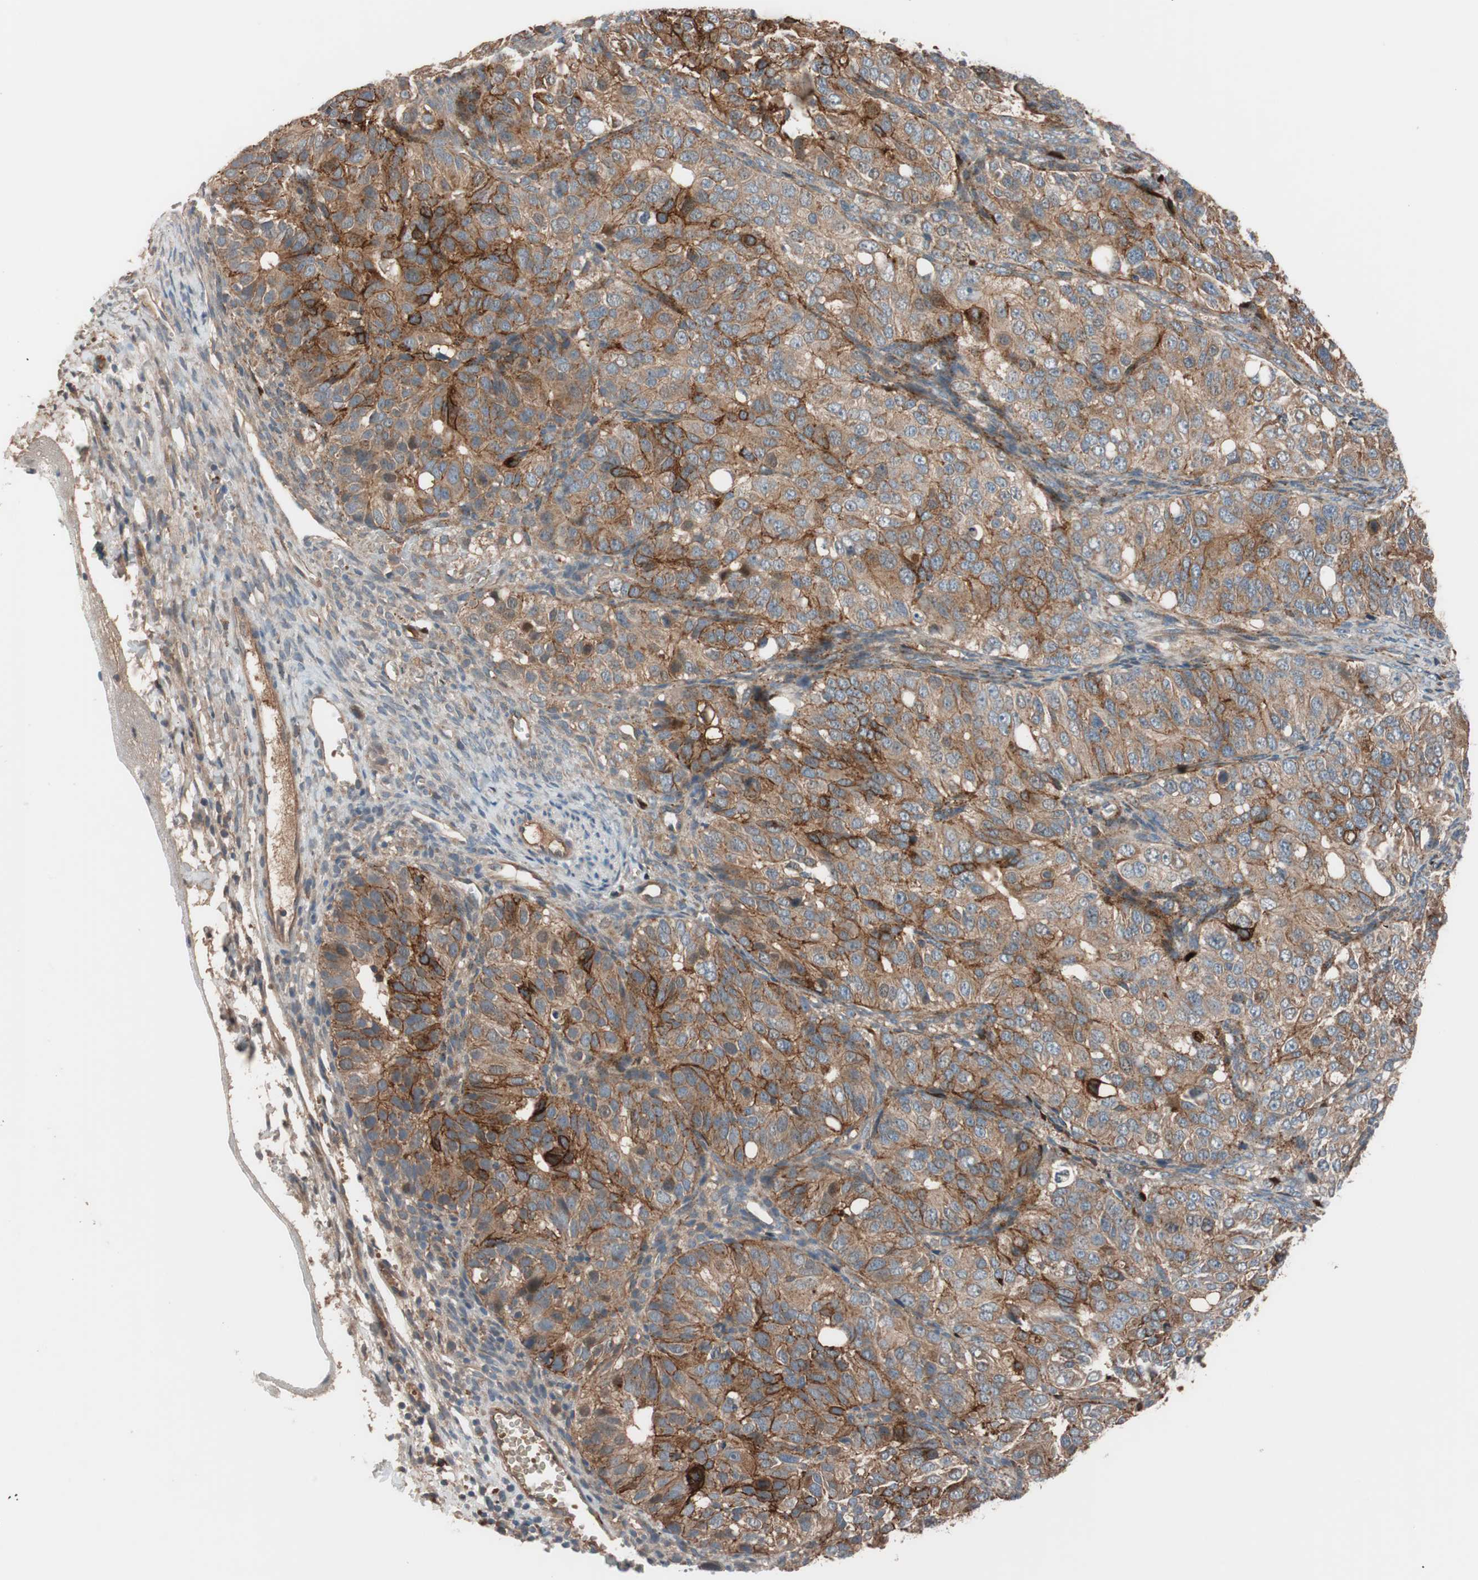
{"staining": {"intensity": "strong", "quantity": ">75%", "location": "cytoplasmic/membranous"}, "tissue": "ovarian cancer", "cell_type": "Tumor cells", "image_type": "cancer", "snomed": [{"axis": "morphology", "description": "Carcinoma, endometroid"}, {"axis": "topography", "description": "Ovary"}], "caption": "Protein expression analysis of endometroid carcinoma (ovarian) reveals strong cytoplasmic/membranous expression in approximately >75% of tumor cells.", "gene": "SDC4", "patient": {"sex": "female", "age": 51}}